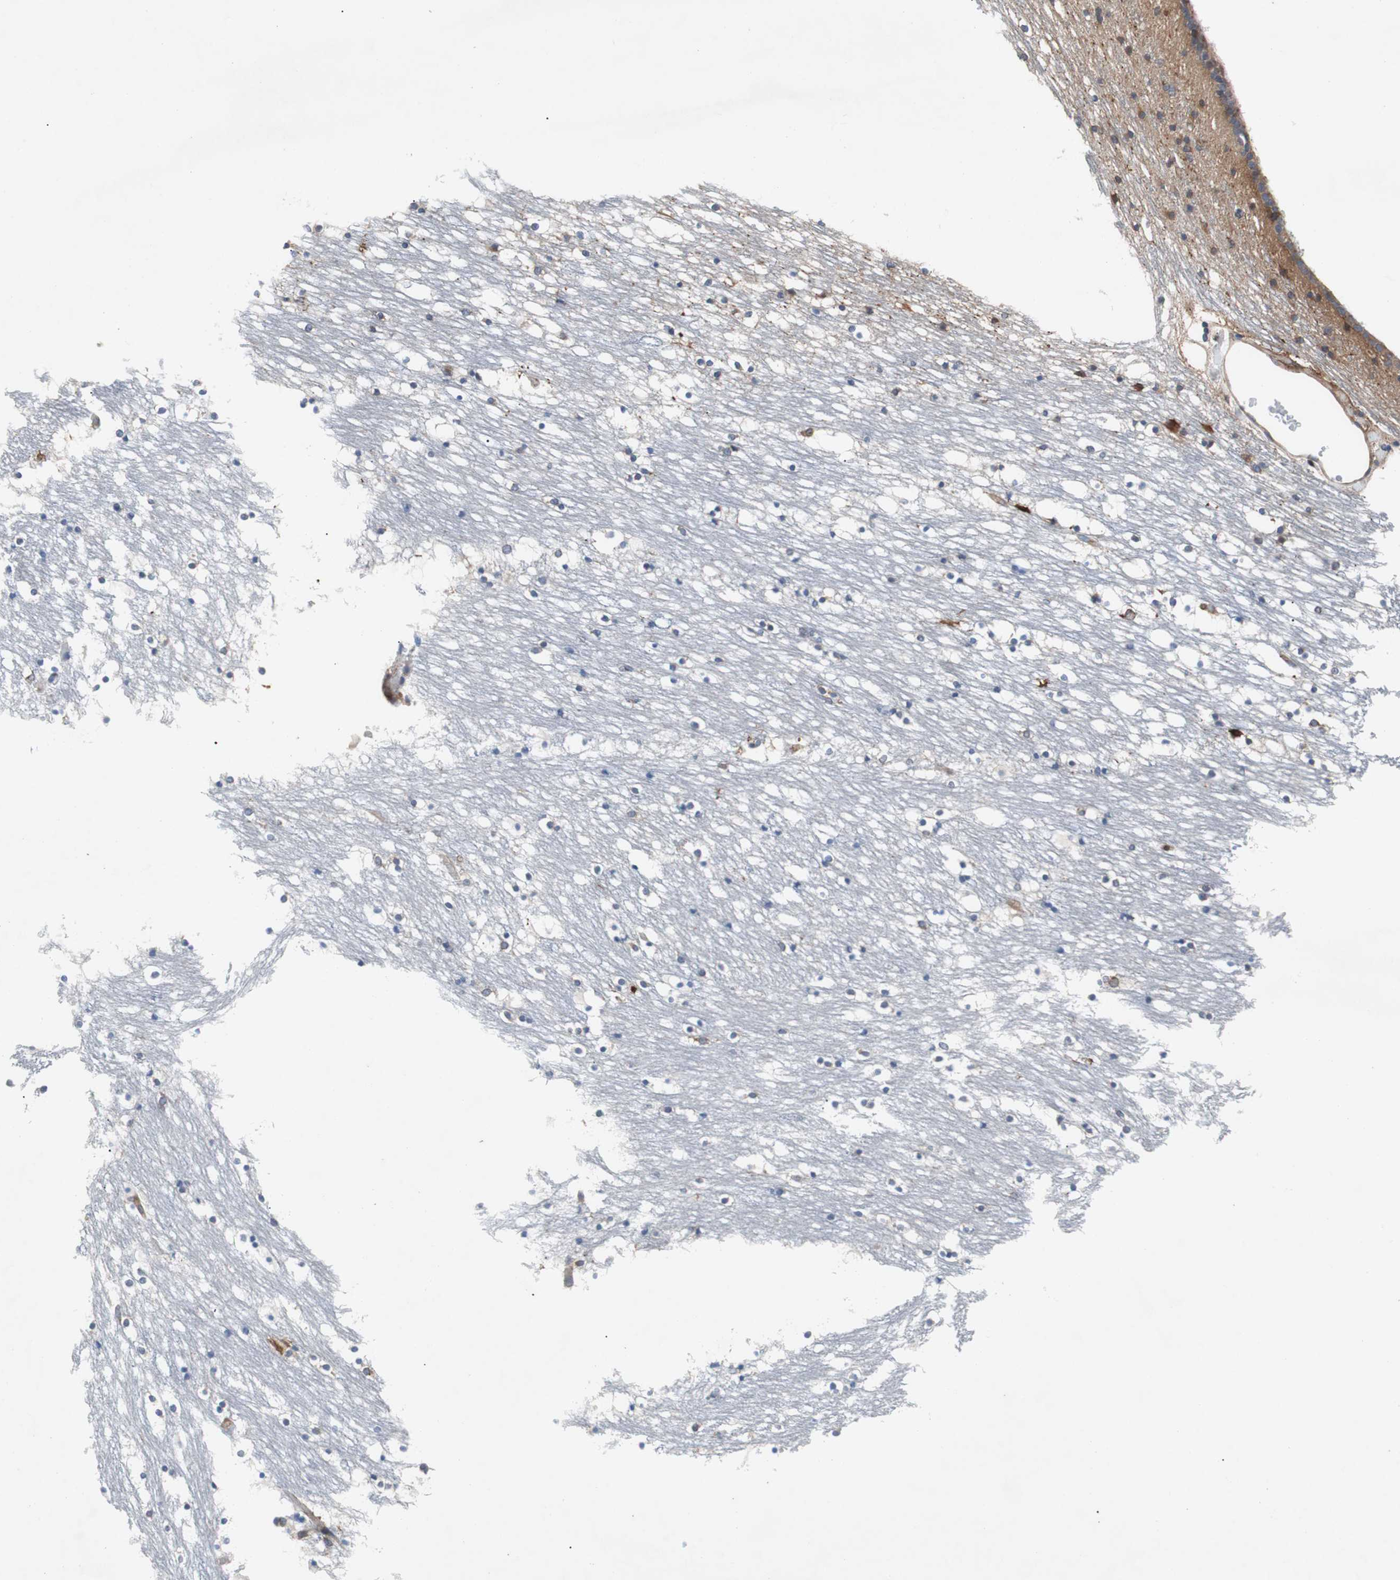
{"staining": {"intensity": "strong", "quantity": "<25%", "location": "cytoplasmic/membranous,nuclear"}, "tissue": "caudate", "cell_type": "Glial cells", "image_type": "normal", "snomed": [{"axis": "morphology", "description": "Normal tissue, NOS"}, {"axis": "topography", "description": "Lateral ventricle wall"}], "caption": "This micrograph reveals IHC staining of unremarkable human caudate, with medium strong cytoplasmic/membranous,nuclear expression in about <25% of glial cells.", "gene": "GYS1", "patient": {"sex": "male", "age": 45}}